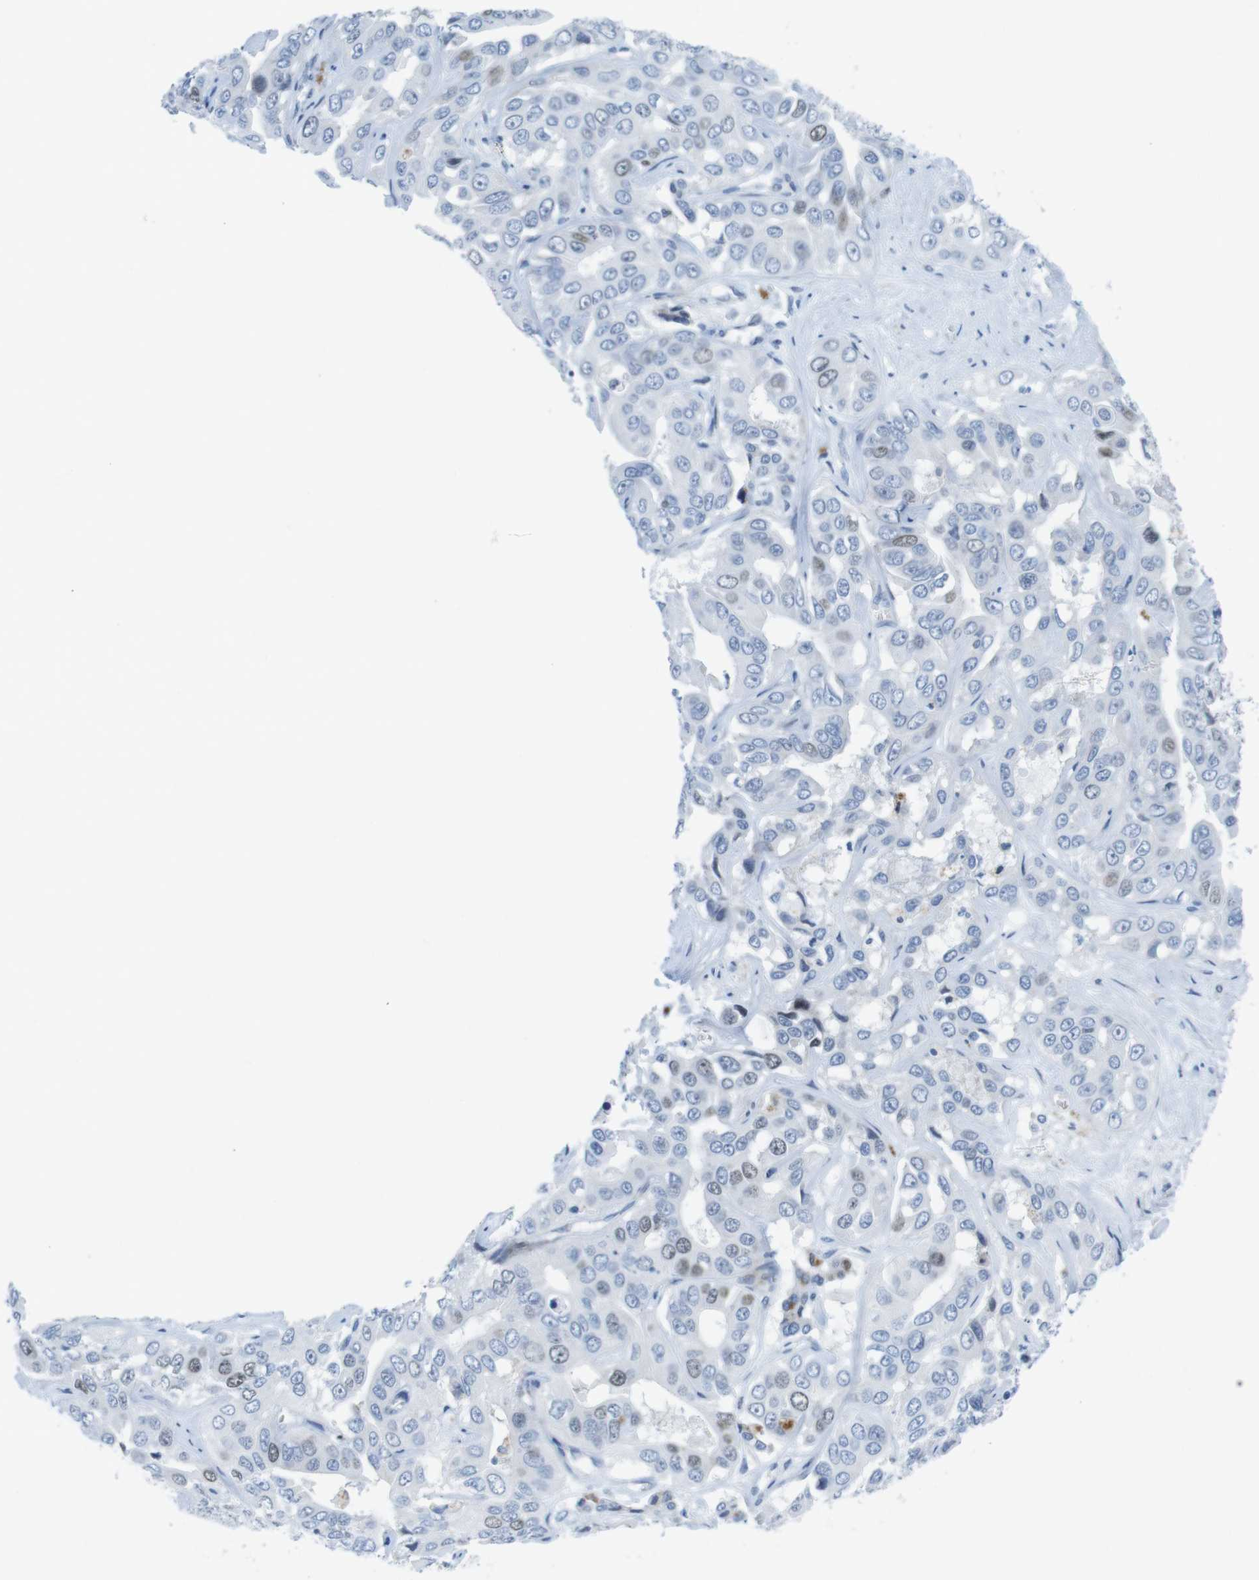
{"staining": {"intensity": "weak", "quantity": "<25%", "location": "nuclear"}, "tissue": "liver cancer", "cell_type": "Tumor cells", "image_type": "cancer", "snomed": [{"axis": "morphology", "description": "Cholangiocarcinoma"}, {"axis": "topography", "description": "Liver"}], "caption": "Tumor cells show no significant protein positivity in liver cancer (cholangiocarcinoma).", "gene": "CHAF1A", "patient": {"sex": "female", "age": 52}}